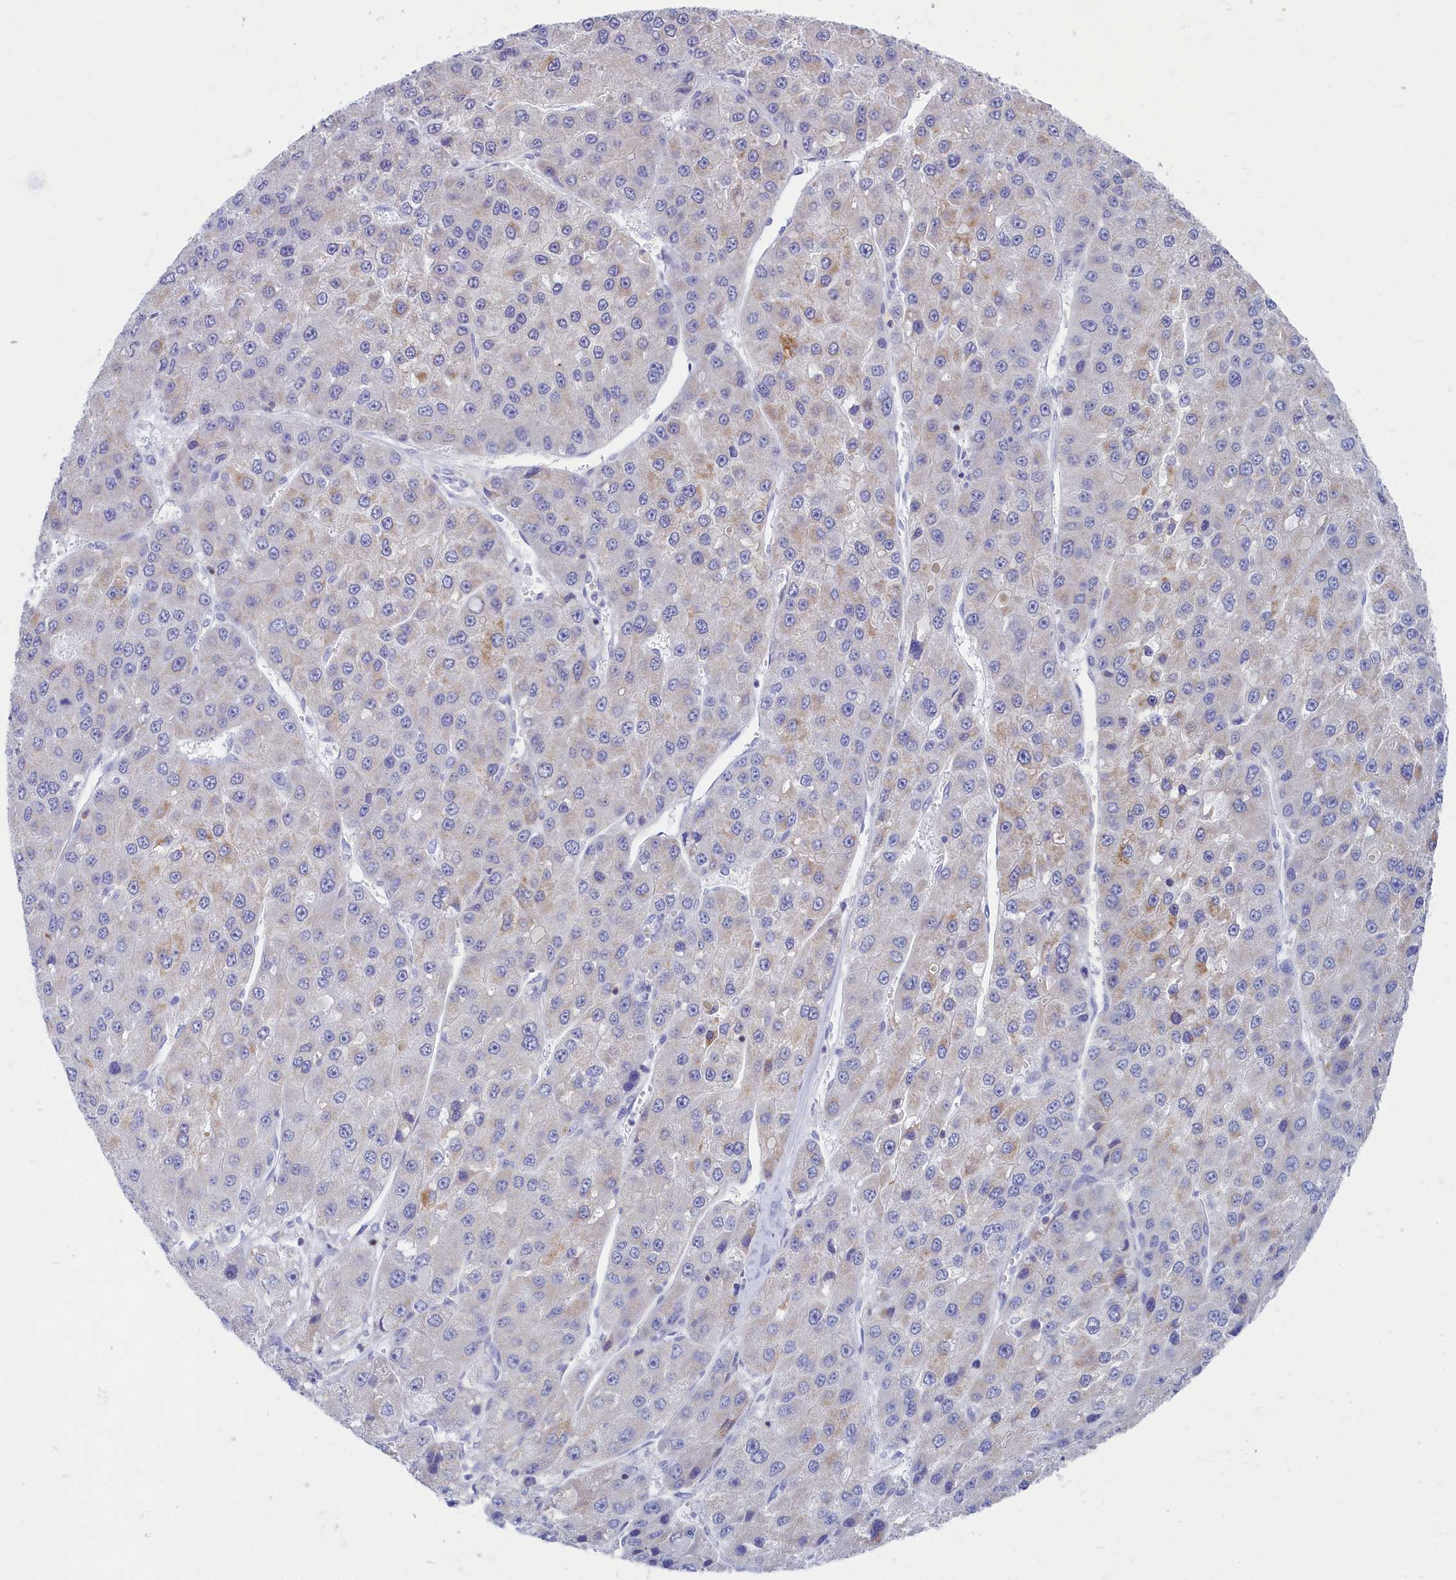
{"staining": {"intensity": "weak", "quantity": "<25%", "location": "cytoplasmic/membranous"}, "tissue": "liver cancer", "cell_type": "Tumor cells", "image_type": "cancer", "snomed": [{"axis": "morphology", "description": "Carcinoma, Hepatocellular, NOS"}, {"axis": "topography", "description": "Liver"}], "caption": "A high-resolution image shows immunohistochemistry (IHC) staining of liver cancer (hepatocellular carcinoma), which demonstrates no significant staining in tumor cells.", "gene": "OCIAD2", "patient": {"sex": "female", "age": 73}}